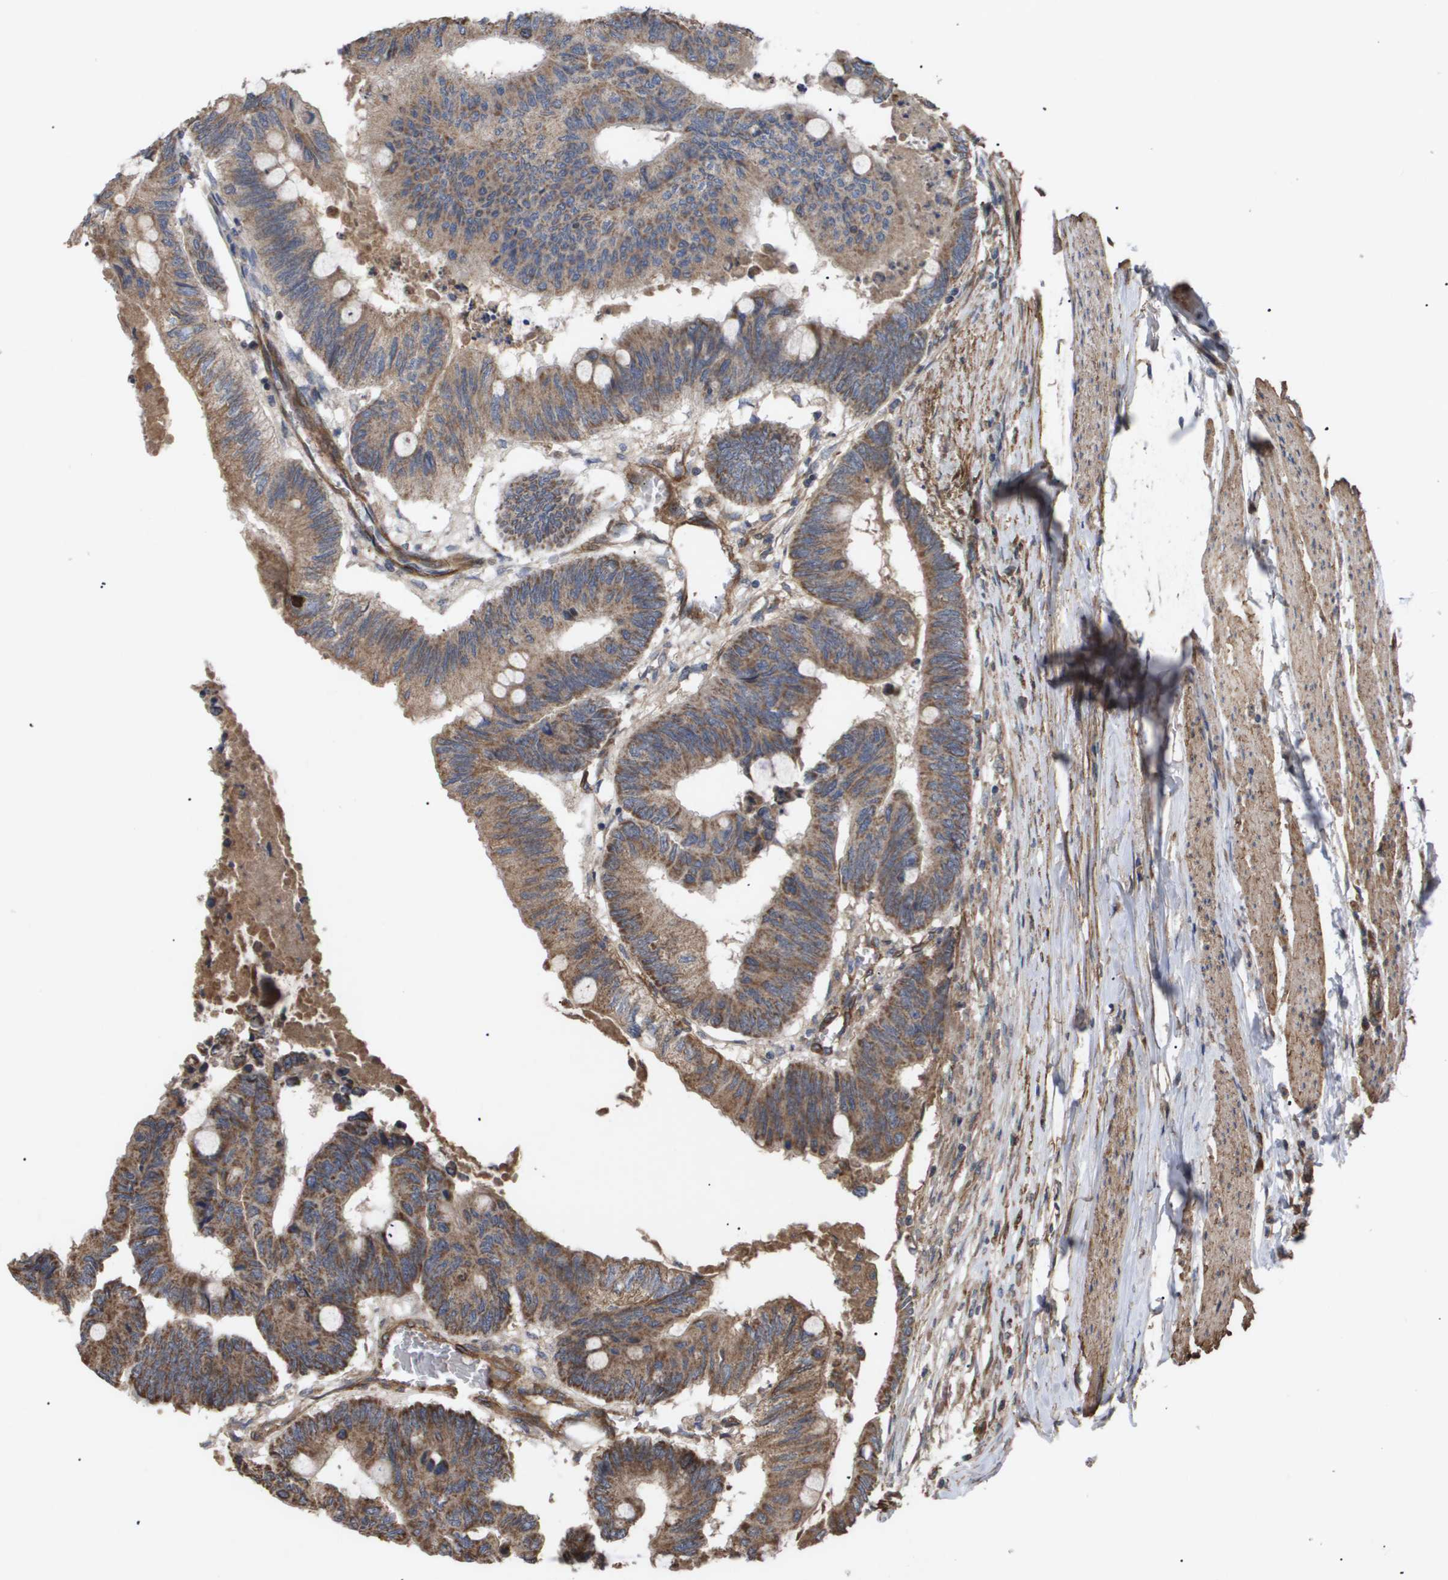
{"staining": {"intensity": "moderate", "quantity": ">75%", "location": "cytoplasmic/membranous"}, "tissue": "colorectal cancer", "cell_type": "Tumor cells", "image_type": "cancer", "snomed": [{"axis": "morphology", "description": "Normal tissue, NOS"}, {"axis": "morphology", "description": "Adenocarcinoma, NOS"}, {"axis": "topography", "description": "Rectum"}, {"axis": "topography", "description": "Peripheral nerve tissue"}], "caption": "Moderate cytoplasmic/membranous staining for a protein is appreciated in approximately >75% of tumor cells of colorectal cancer using immunohistochemistry (IHC).", "gene": "TNS1", "patient": {"sex": "male", "age": 92}}